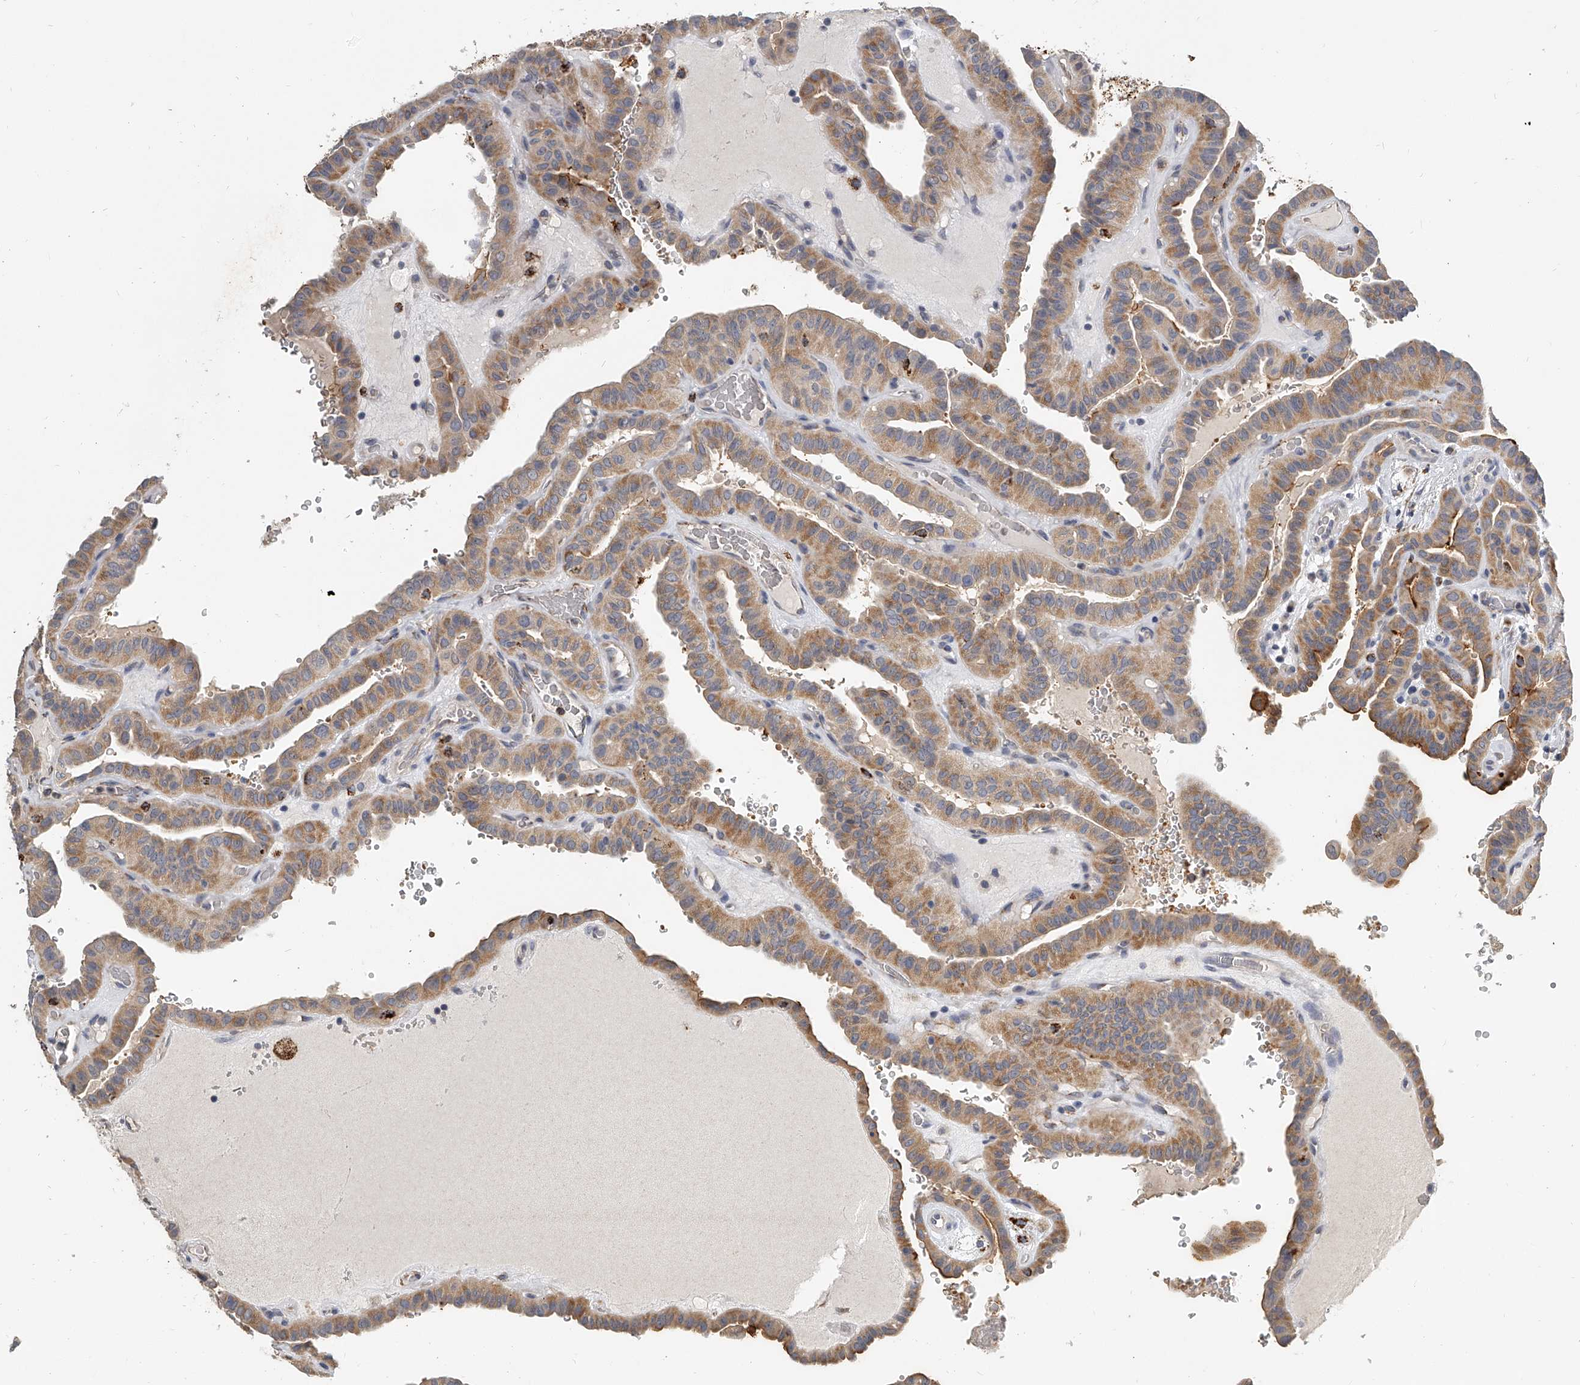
{"staining": {"intensity": "moderate", "quantity": ">75%", "location": "cytoplasmic/membranous"}, "tissue": "thyroid cancer", "cell_type": "Tumor cells", "image_type": "cancer", "snomed": [{"axis": "morphology", "description": "Papillary adenocarcinoma, NOS"}, {"axis": "topography", "description": "Thyroid gland"}], "caption": "Thyroid cancer tissue reveals moderate cytoplasmic/membranous staining in approximately >75% of tumor cells", "gene": "KLHL7", "patient": {"sex": "male", "age": 77}}